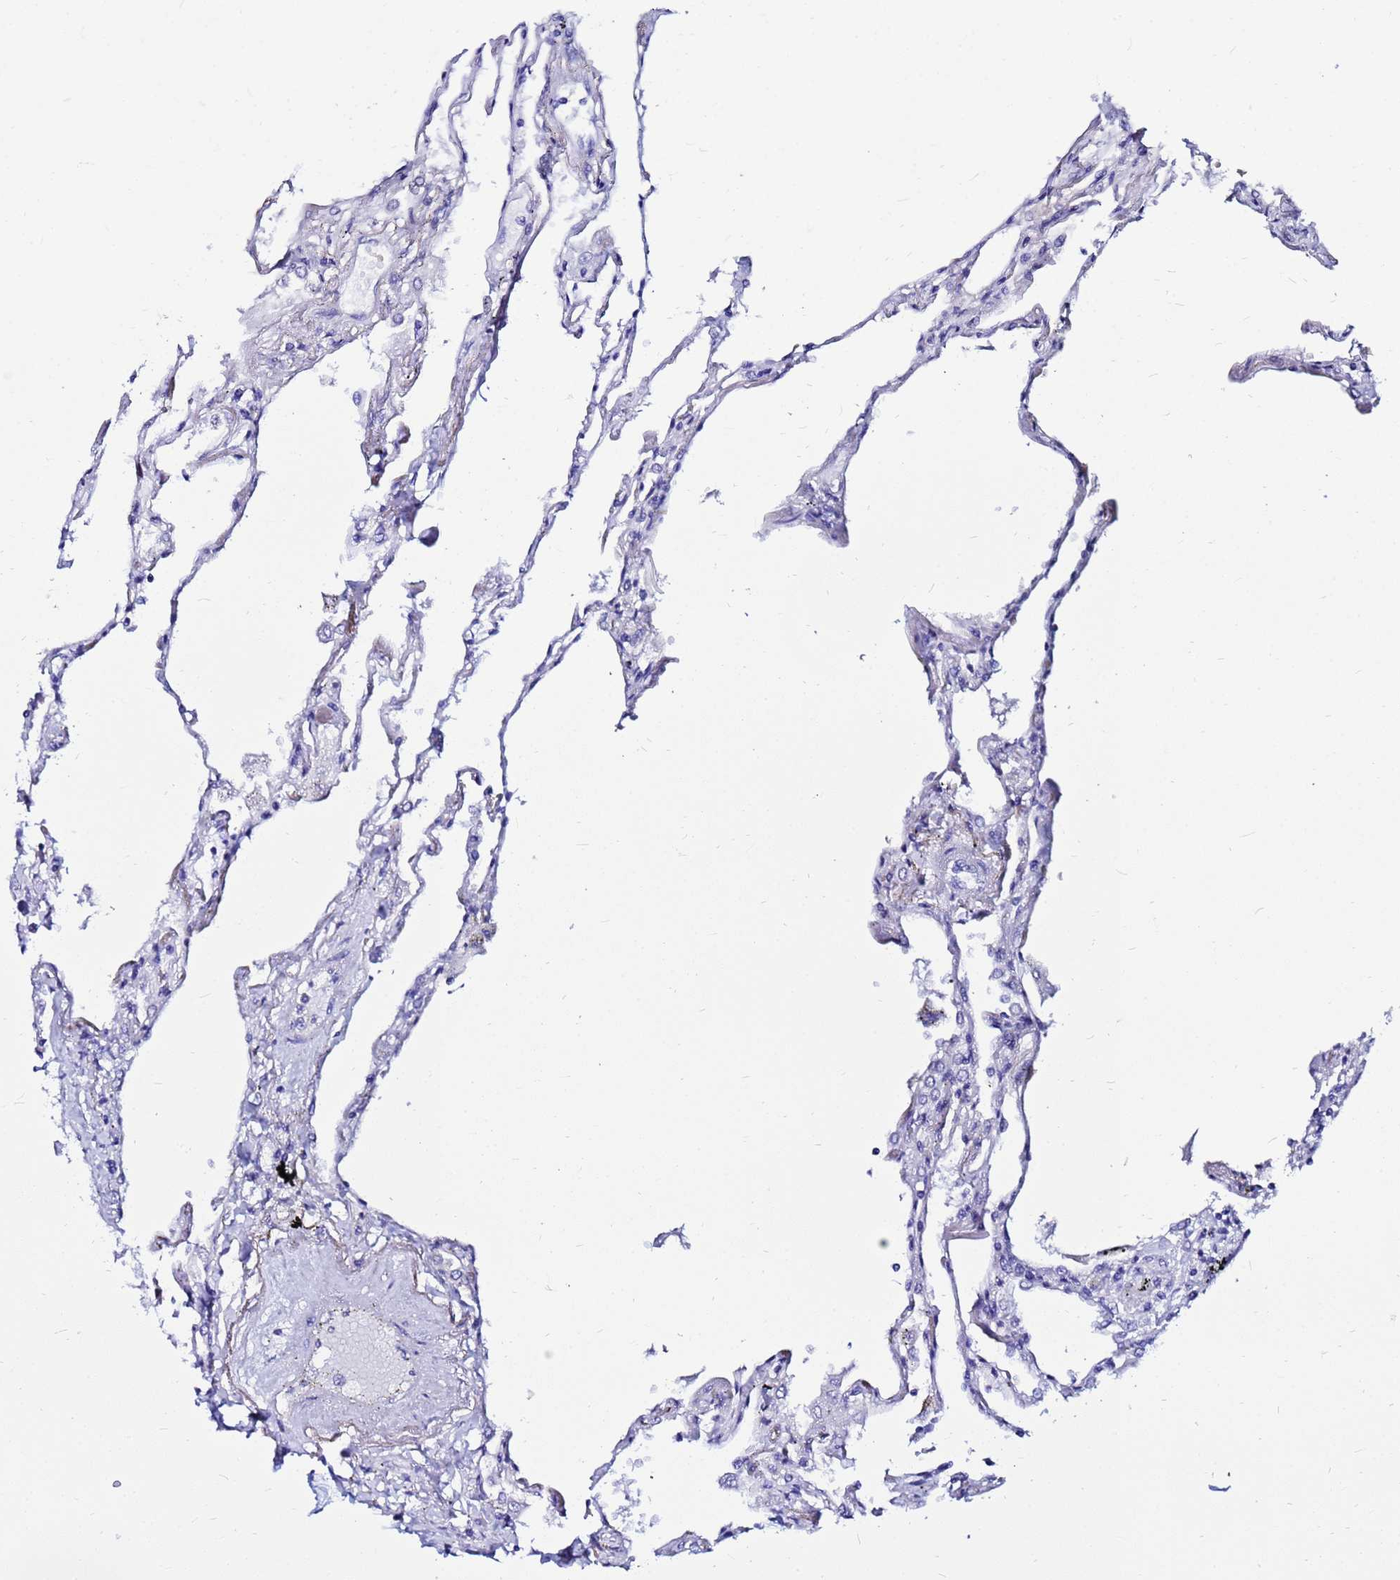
{"staining": {"intensity": "strong", "quantity": "<25%", "location": "cytoplasmic/membranous,nuclear"}, "tissue": "lung", "cell_type": "Alveolar cells", "image_type": "normal", "snomed": [{"axis": "morphology", "description": "Normal tissue, NOS"}, {"axis": "topography", "description": "Lung"}], "caption": "Lung stained with DAB (3,3'-diaminobenzidine) immunohistochemistry (IHC) exhibits medium levels of strong cytoplasmic/membranous,nuclear expression in about <25% of alveolar cells. The protein of interest is stained brown, and the nuclei are stained in blue (DAB (3,3'-diaminobenzidine) IHC with brightfield microscopy, high magnification).", "gene": "PPP1R14C", "patient": {"sex": "female", "age": 67}}